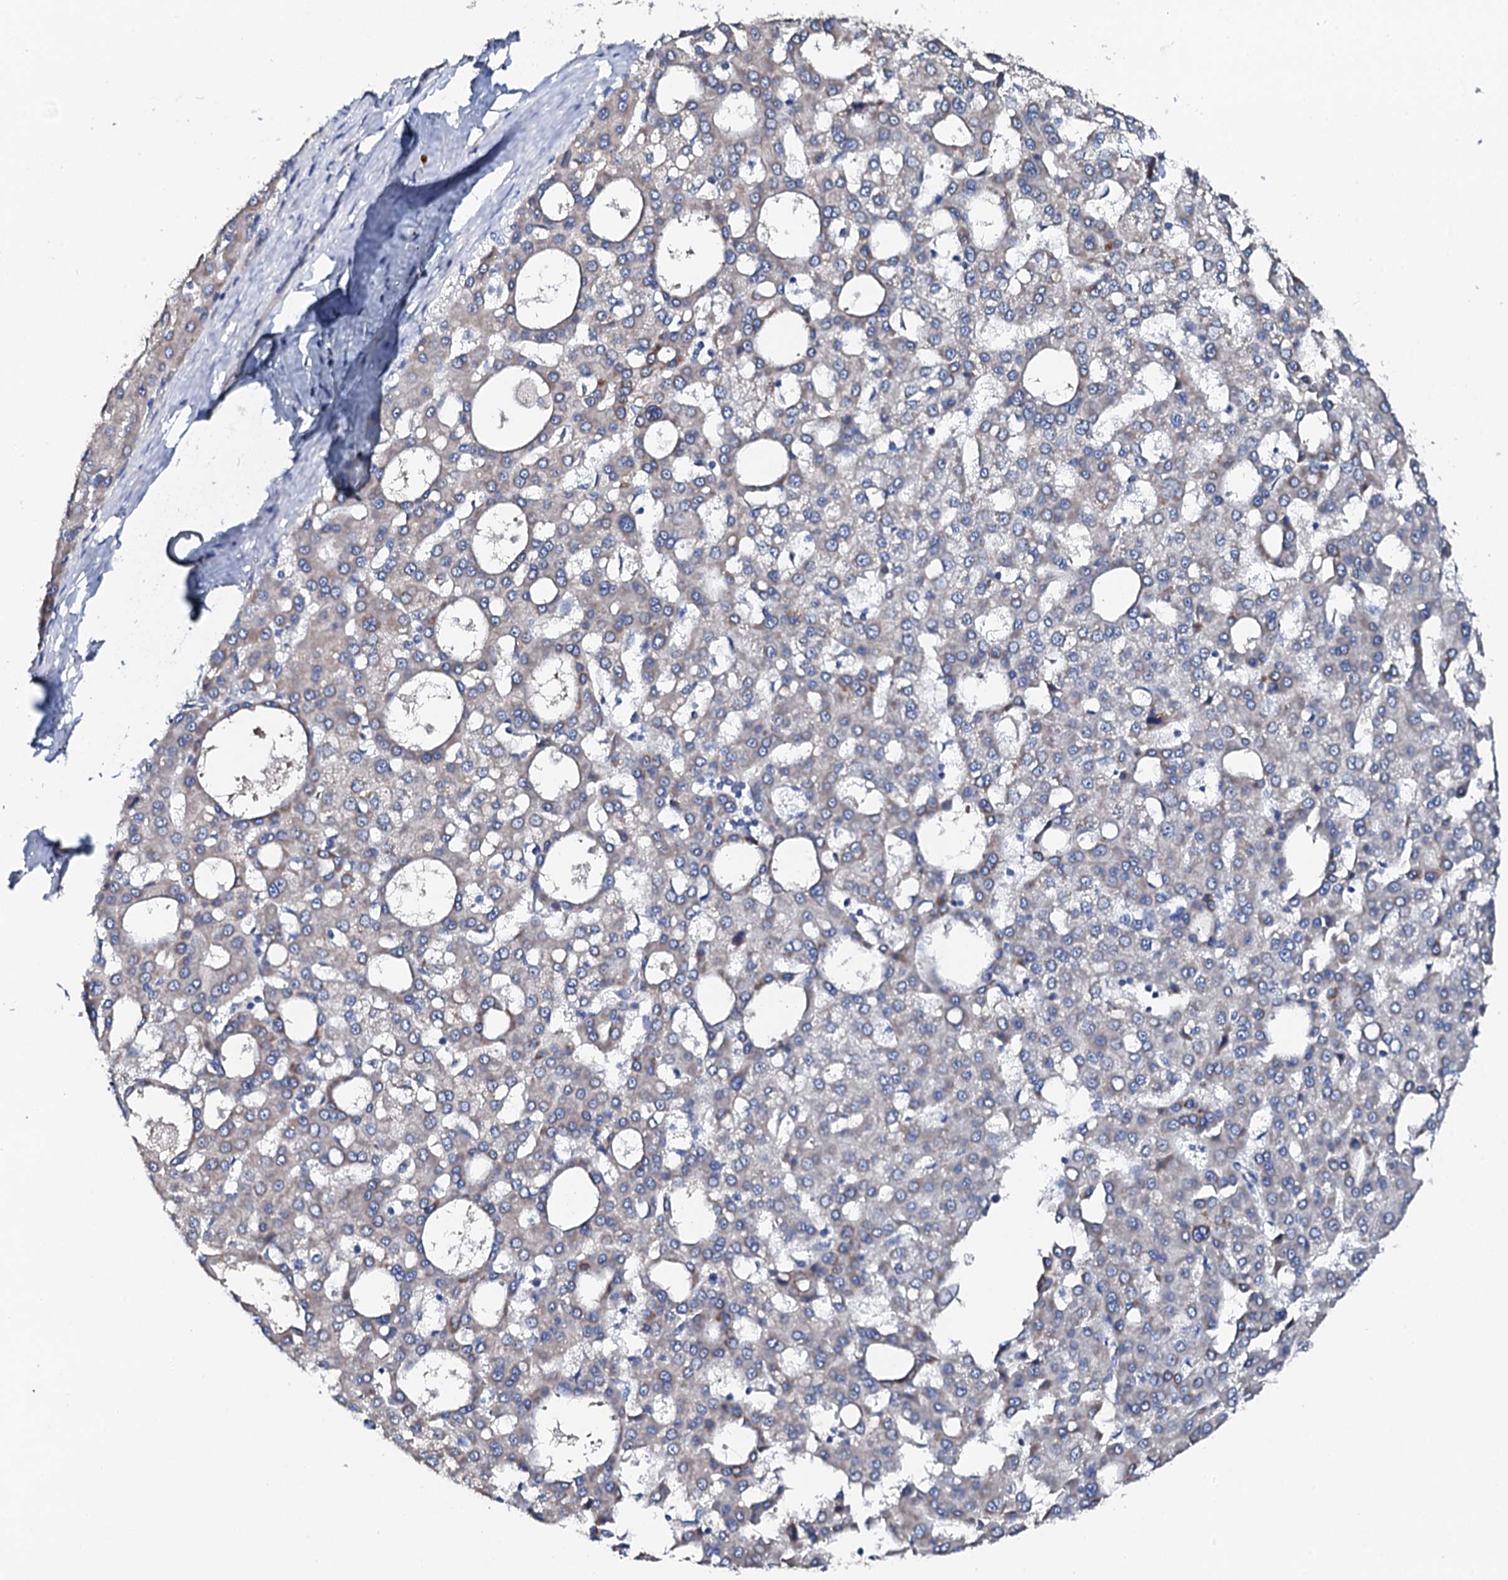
{"staining": {"intensity": "negative", "quantity": "none", "location": "none"}, "tissue": "liver cancer", "cell_type": "Tumor cells", "image_type": "cancer", "snomed": [{"axis": "morphology", "description": "Carcinoma, Hepatocellular, NOS"}, {"axis": "topography", "description": "Liver"}], "caption": "IHC image of neoplastic tissue: human hepatocellular carcinoma (liver) stained with DAB exhibits no significant protein staining in tumor cells.", "gene": "KLHL32", "patient": {"sex": "male", "age": 47}}